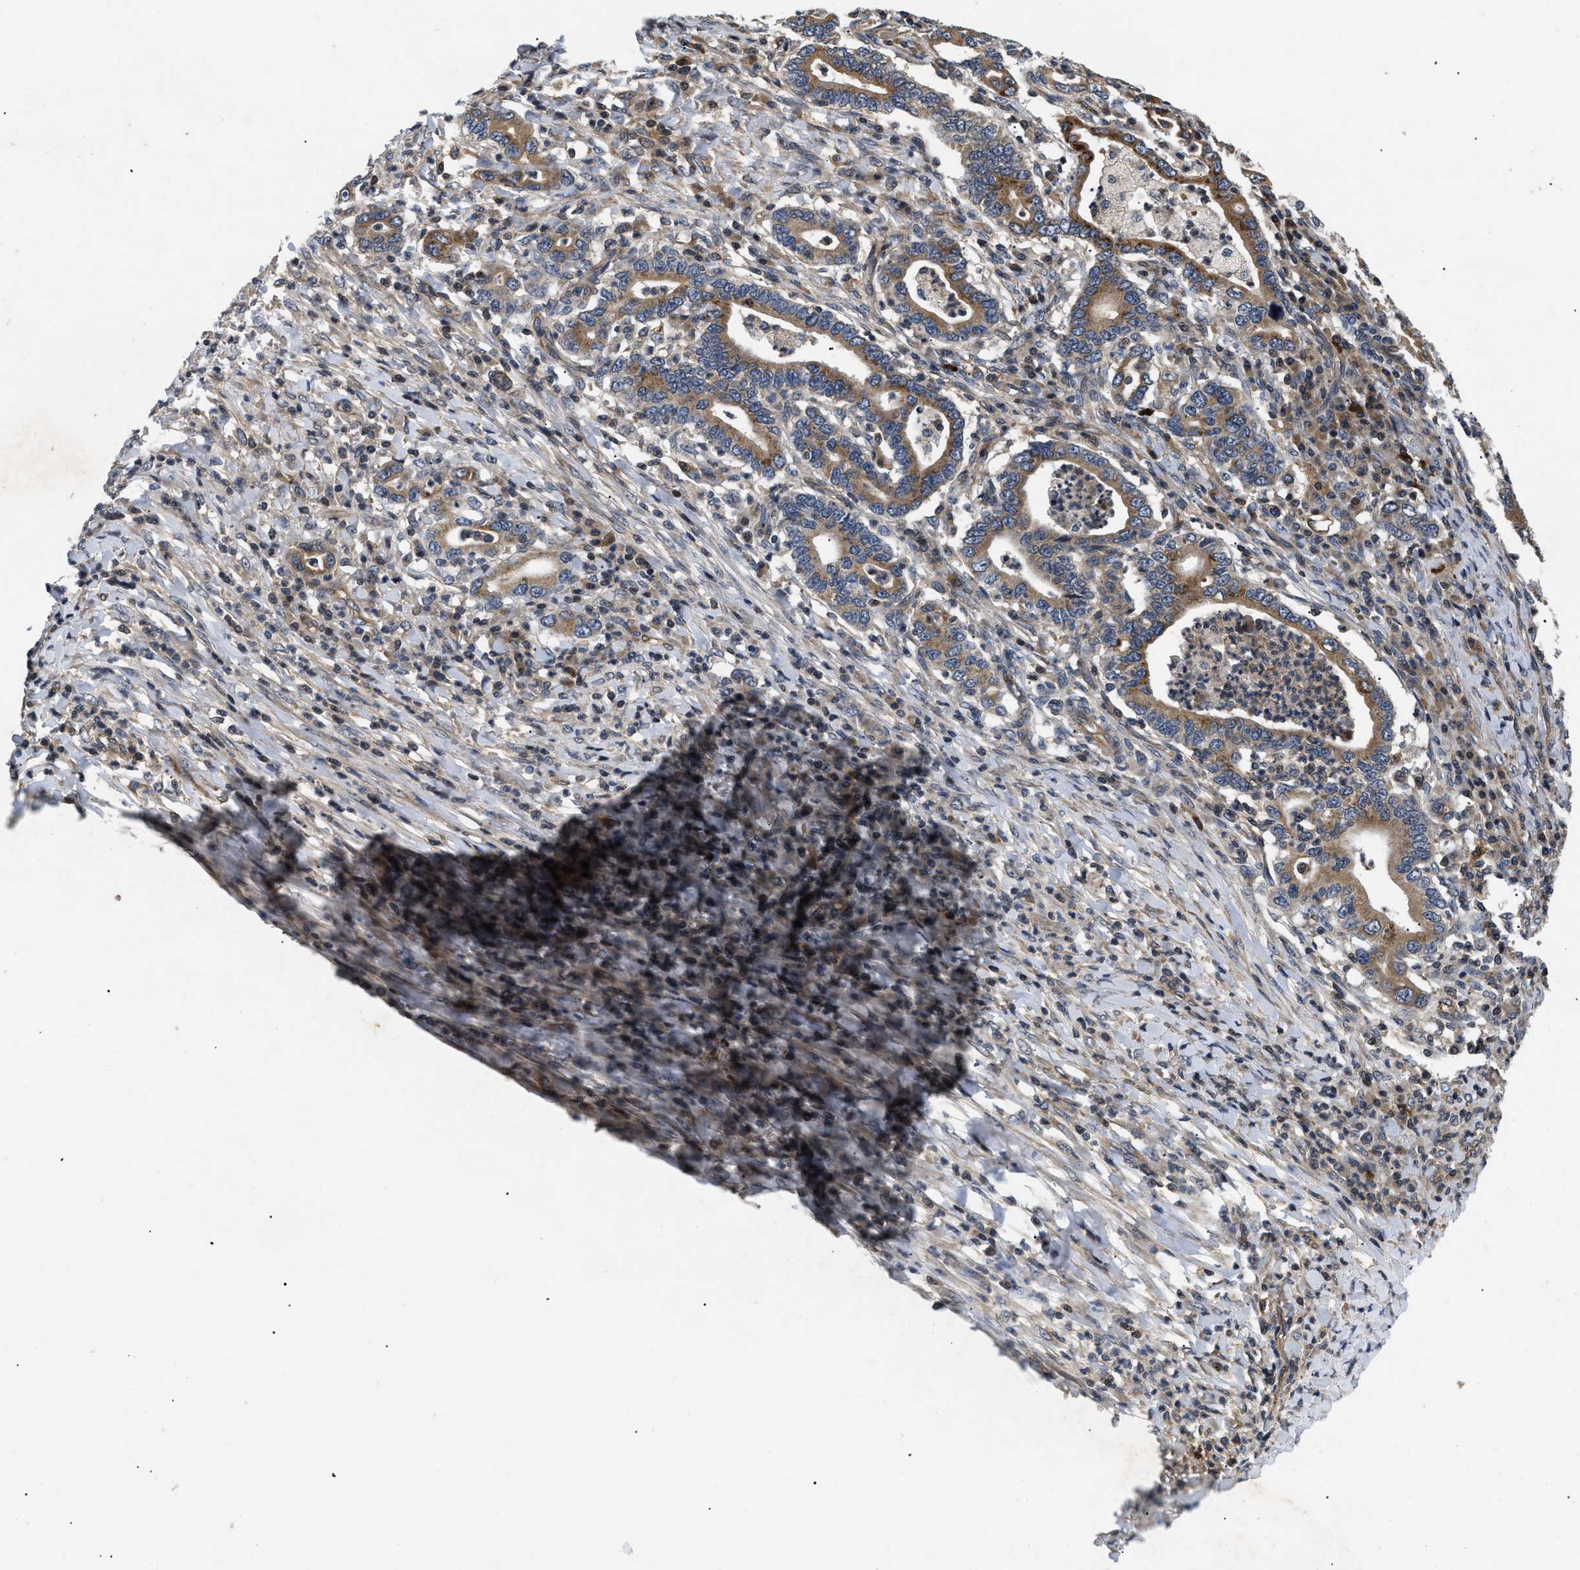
{"staining": {"intensity": "moderate", "quantity": ">75%", "location": "cytoplasmic/membranous"}, "tissue": "stomach cancer", "cell_type": "Tumor cells", "image_type": "cancer", "snomed": [{"axis": "morphology", "description": "Normal tissue, NOS"}, {"axis": "morphology", "description": "Adenocarcinoma, NOS"}, {"axis": "topography", "description": "Esophagus"}, {"axis": "topography", "description": "Stomach, upper"}, {"axis": "topography", "description": "Peripheral nerve tissue"}], "caption": "Immunohistochemistry (IHC) image of neoplastic tissue: stomach cancer (adenocarcinoma) stained using immunohistochemistry (IHC) displays medium levels of moderate protein expression localized specifically in the cytoplasmic/membranous of tumor cells, appearing as a cytoplasmic/membranous brown color.", "gene": "HMGCR", "patient": {"sex": "male", "age": 62}}